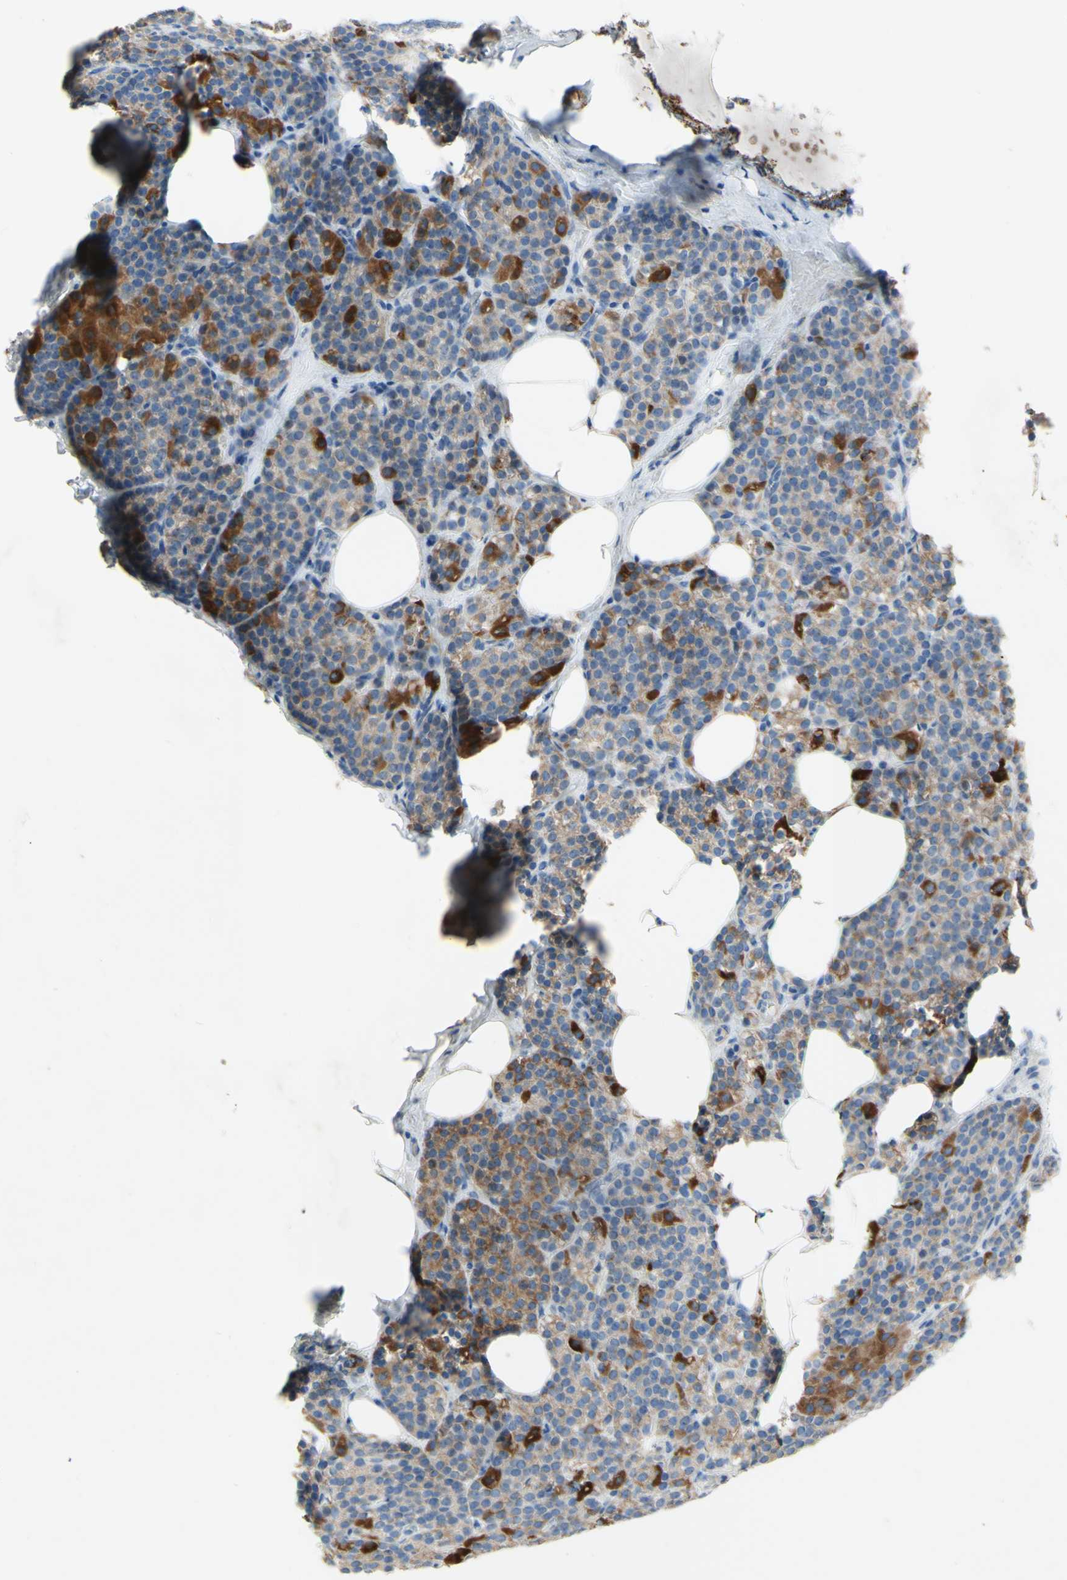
{"staining": {"intensity": "moderate", "quantity": "25%-75%", "location": "cytoplasmic/membranous"}, "tissue": "parathyroid gland", "cell_type": "Glandular cells", "image_type": "normal", "snomed": [{"axis": "morphology", "description": "Normal tissue, NOS"}, {"axis": "topography", "description": "Parathyroid gland"}], "caption": "Immunohistochemical staining of normal human parathyroid gland demonstrates moderate cytoplasmic/membranous protein staining in approximately 25%-75% of glandular cells. (DAB (3,3'-diaminobenzidine) IHC with brightfield microscopy, high magnification).", "gene": "ACADL", "patient": {"sex": "female", "age": 57}}